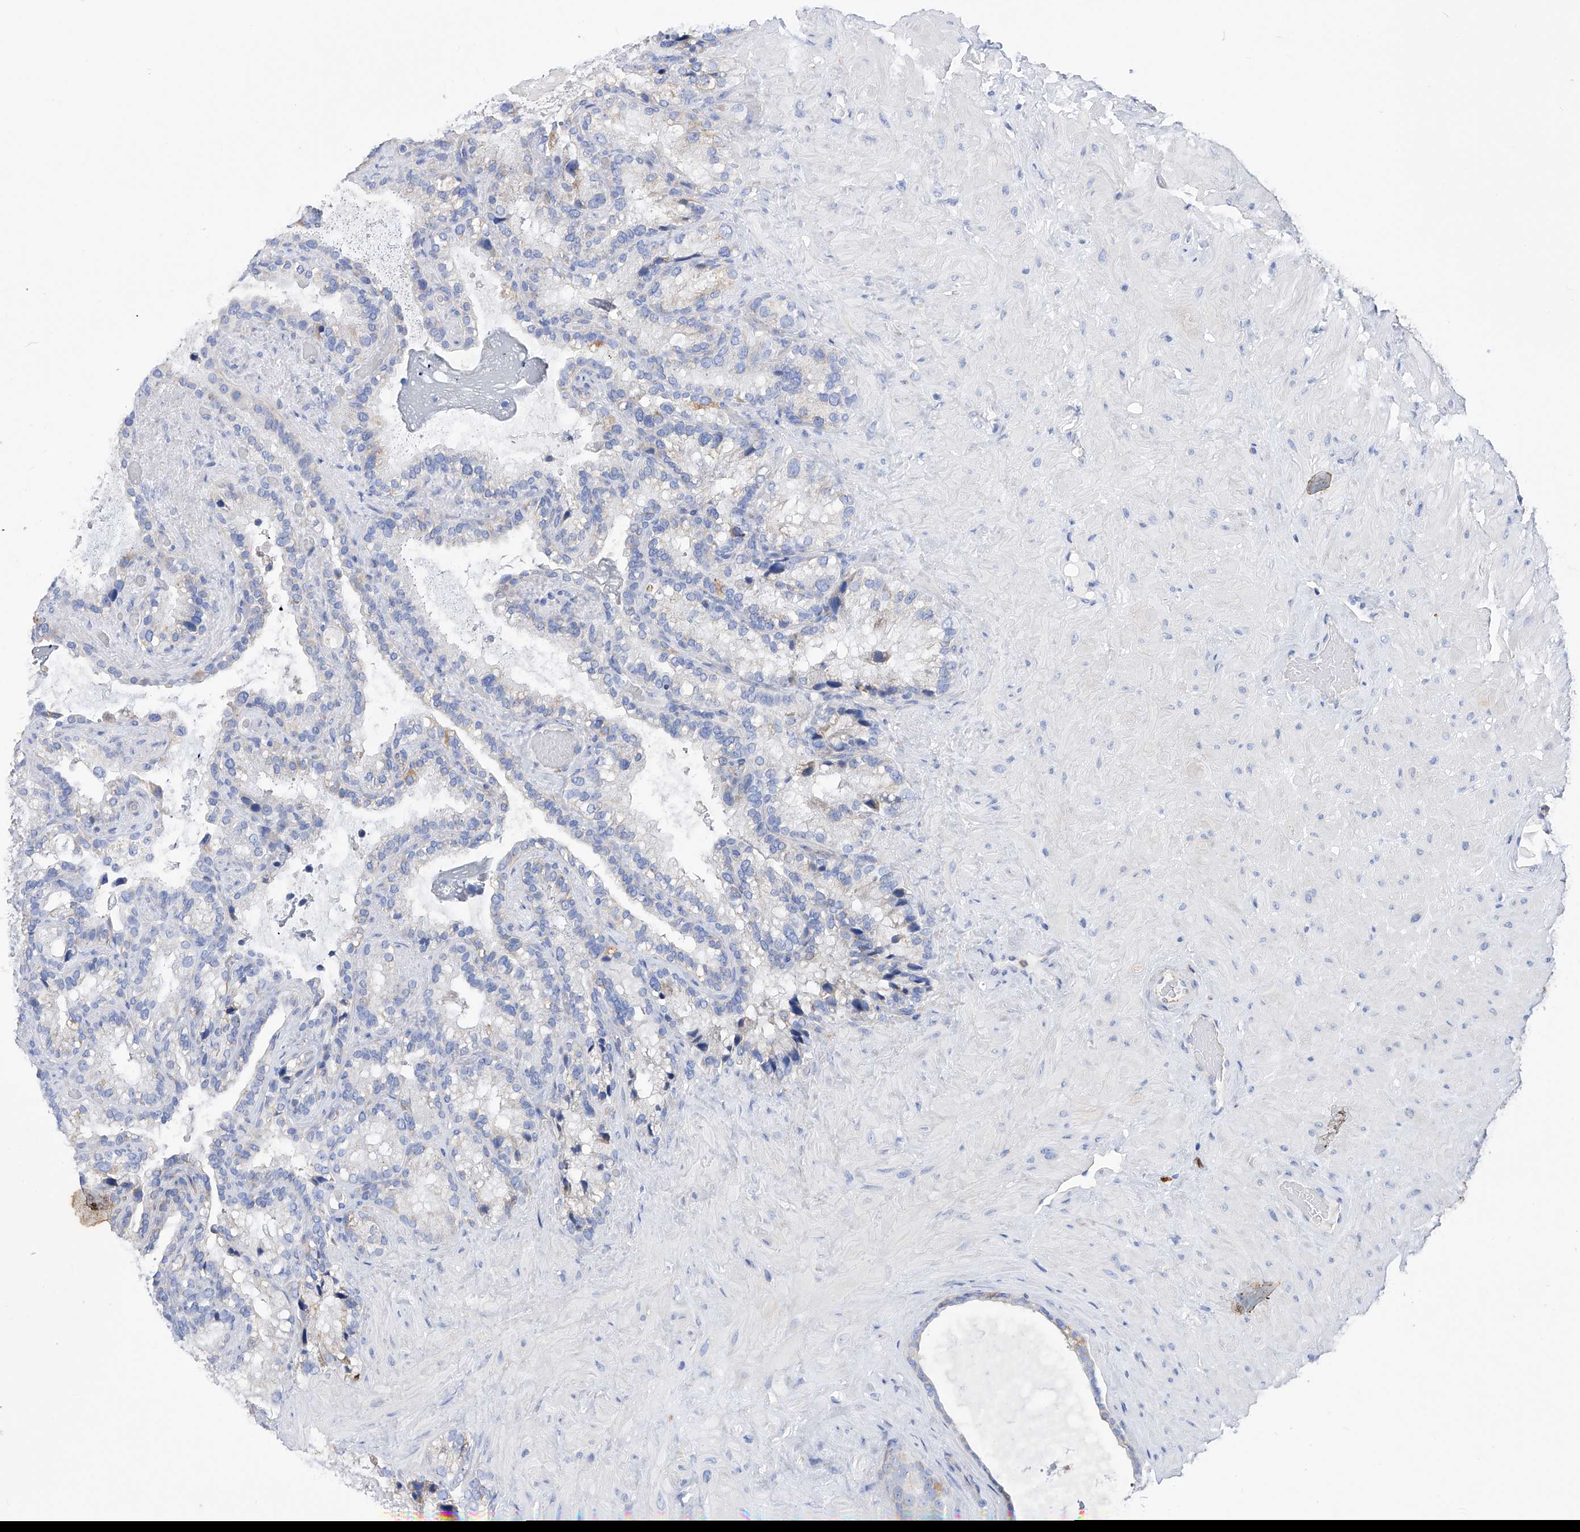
{"staining": {"intensity": "negative", "quantity": "none", "location": "none"}, "tissue": "seminal vesicle", "cell_type": "Glandular cells", "image_type": "normal", "snomed": [{"axis": "morphology", "description": "Normal tissue, NOS"}, {"axis": "topography", "description": "Prostate"}, {"axis": "topography", "description": "Seminal veicle"}], "caption": "Immunohistochemistry (IHC) of benign seminal vesicle reveals no staining in glandular cells. (DAB (3,3'-diaminobenzidine) immunohistochemistry (IHC) visualized using brightfield microscopy, high magnification).", "gene": "FLG", "patient": {"sex": "male", "age": 68}}